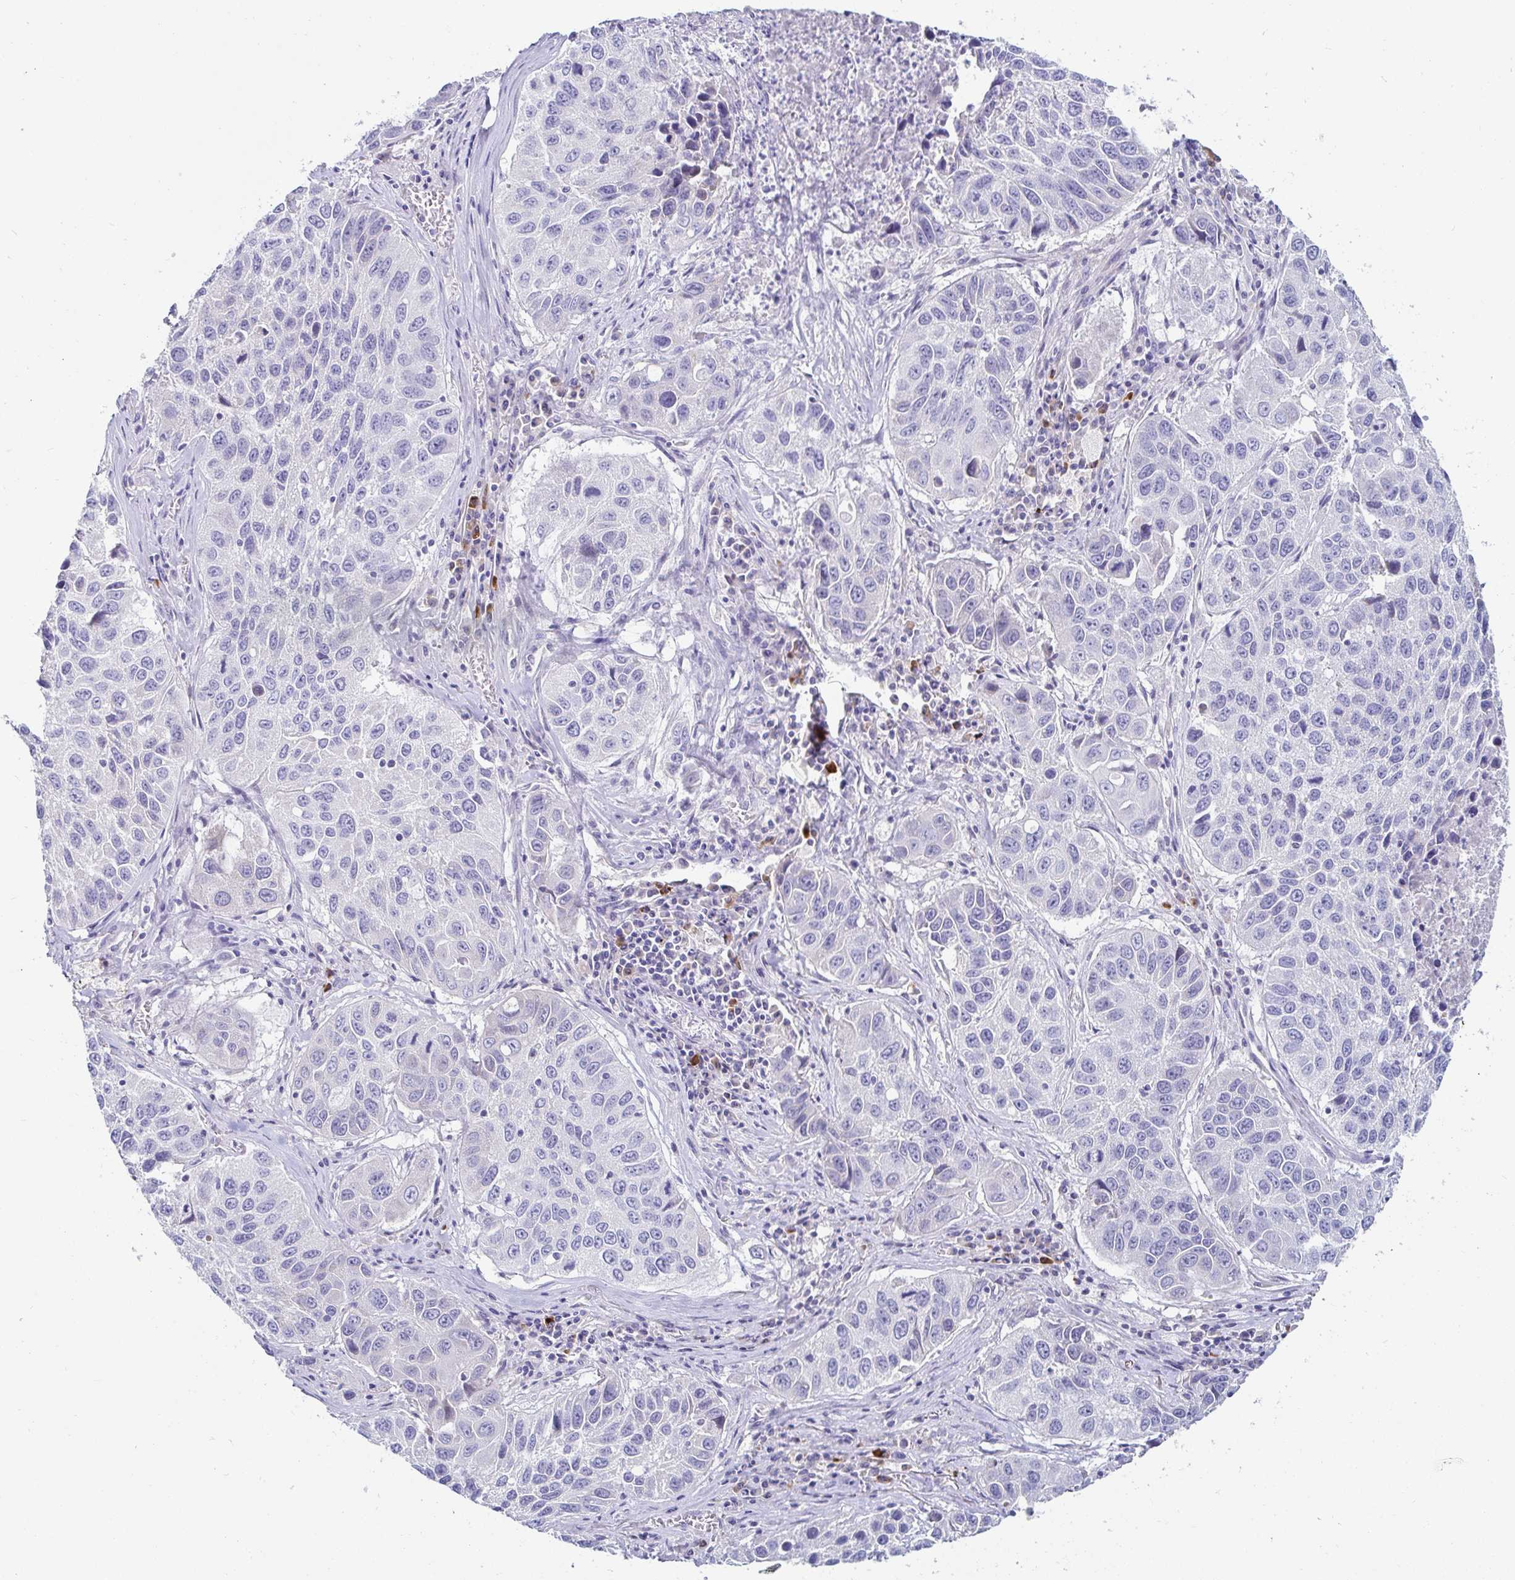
{"staining": {"intensity": "negative", "quantity": "none", "location": "none"}, "tissue": "lung cancer", "cell_type": "Tumor cells", "image_type": "cancer", "snomed": [{"axis": "morphology", "description": "Squamous cell carcinoma, NOS"}, {"axis": "topography", "description": "Lung"}], "caption": "There is no significant expression in tumor cells of lung squamous cell carcinoma.", "gene": "C4orf17", "patient": {"sex": "female", "age": 61}}